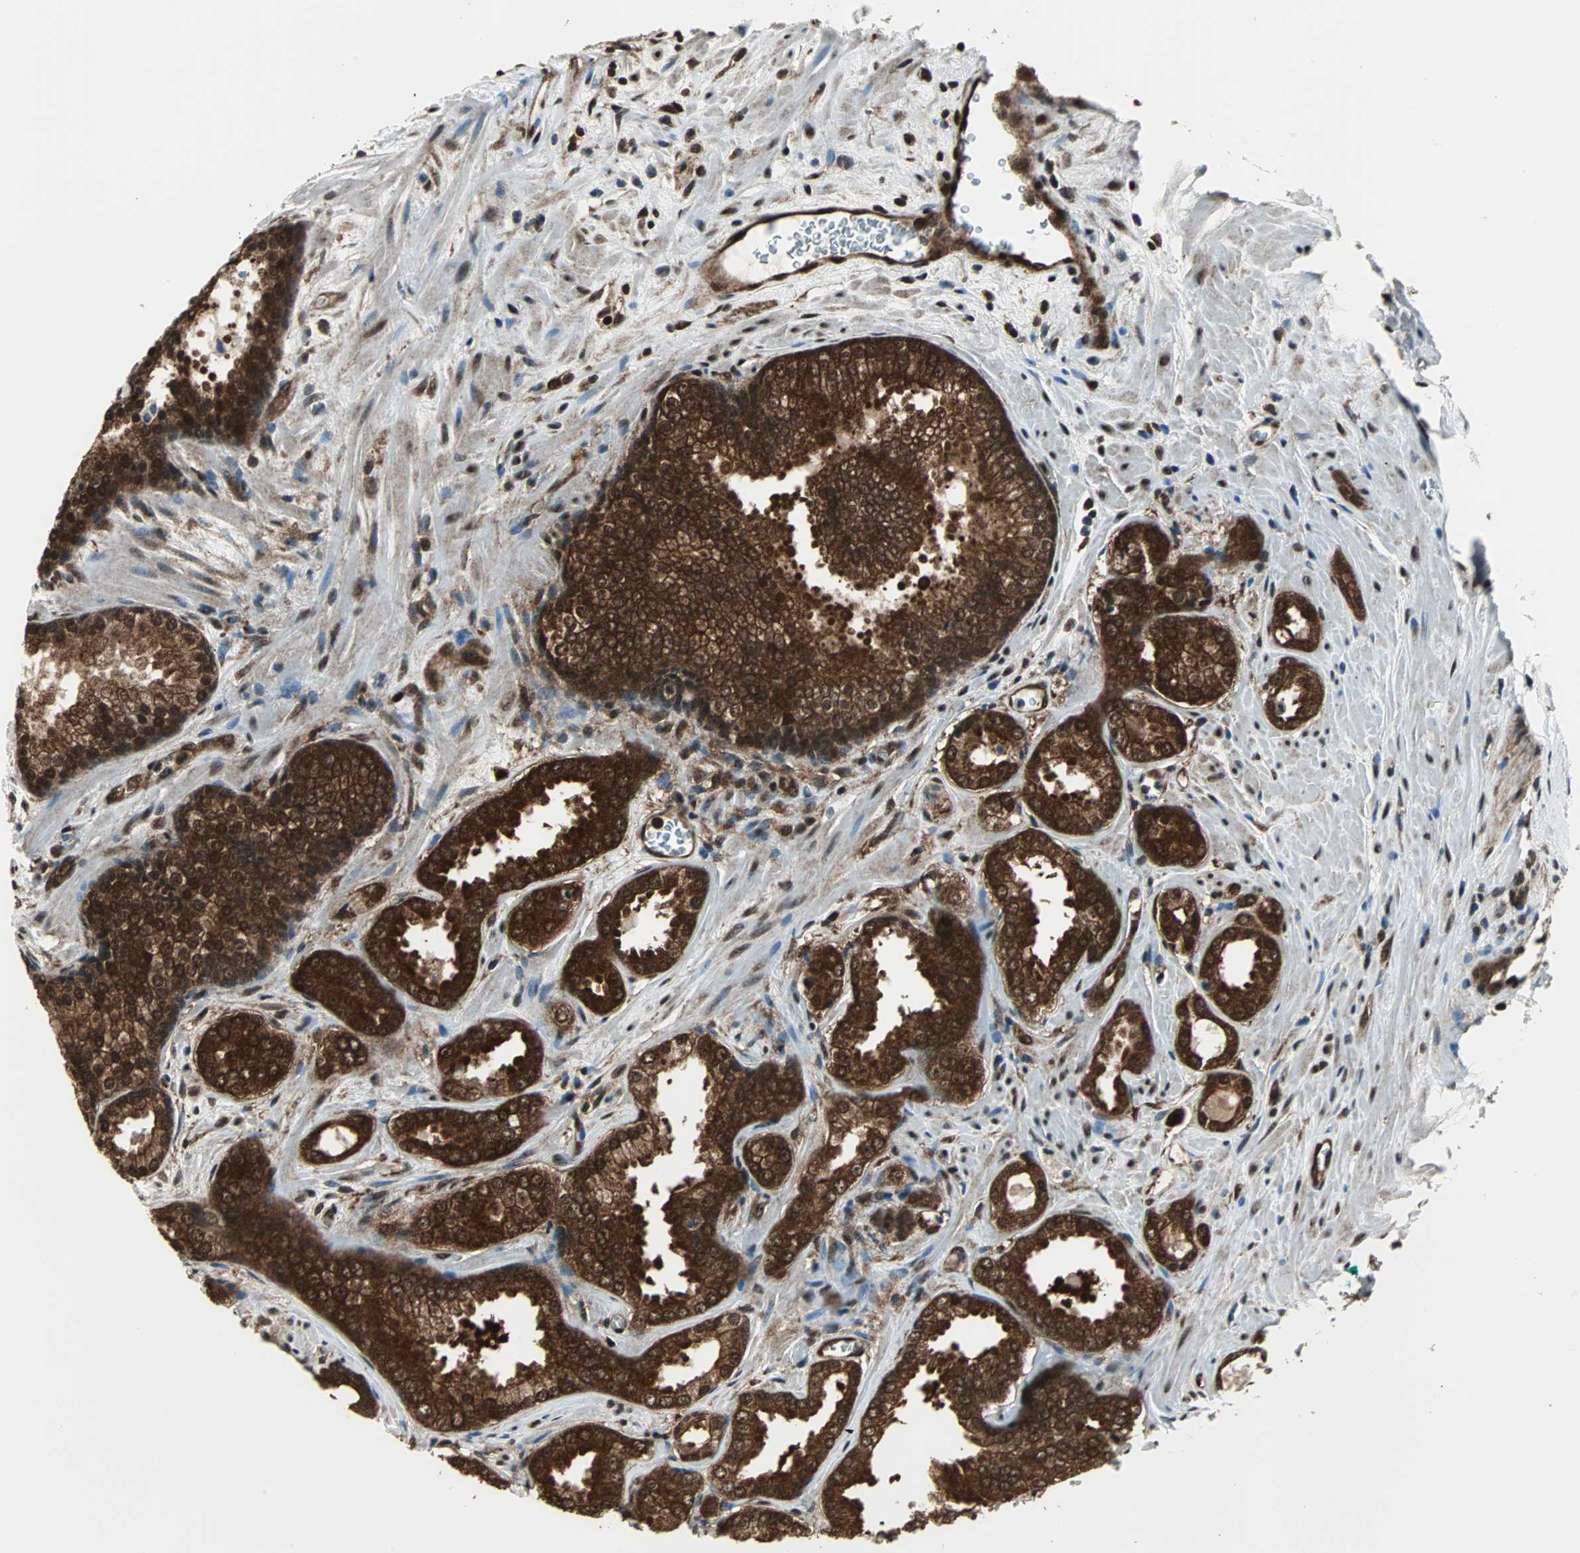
{"staining": {"intensity": "strong", "quantity": ">75%", "location": "cytoplasmic/membranous,nuclear"}, "tissue": "prostate cancer", "cell_type": "Tumor cells", "image_type": "cancer", "snomed": [{"axis": "morphology", "description": "Adenocarcinoma, Low grade"}, {"axis": "topography", "description": "Prostate"}], "caption": "Prostate cancer stained for a protein exhibits strong cytoplasmic/membranous and nuclear positivity in tumor cells.", "gene": "VCP", "patient": {"sex": "male", "age": 60}}